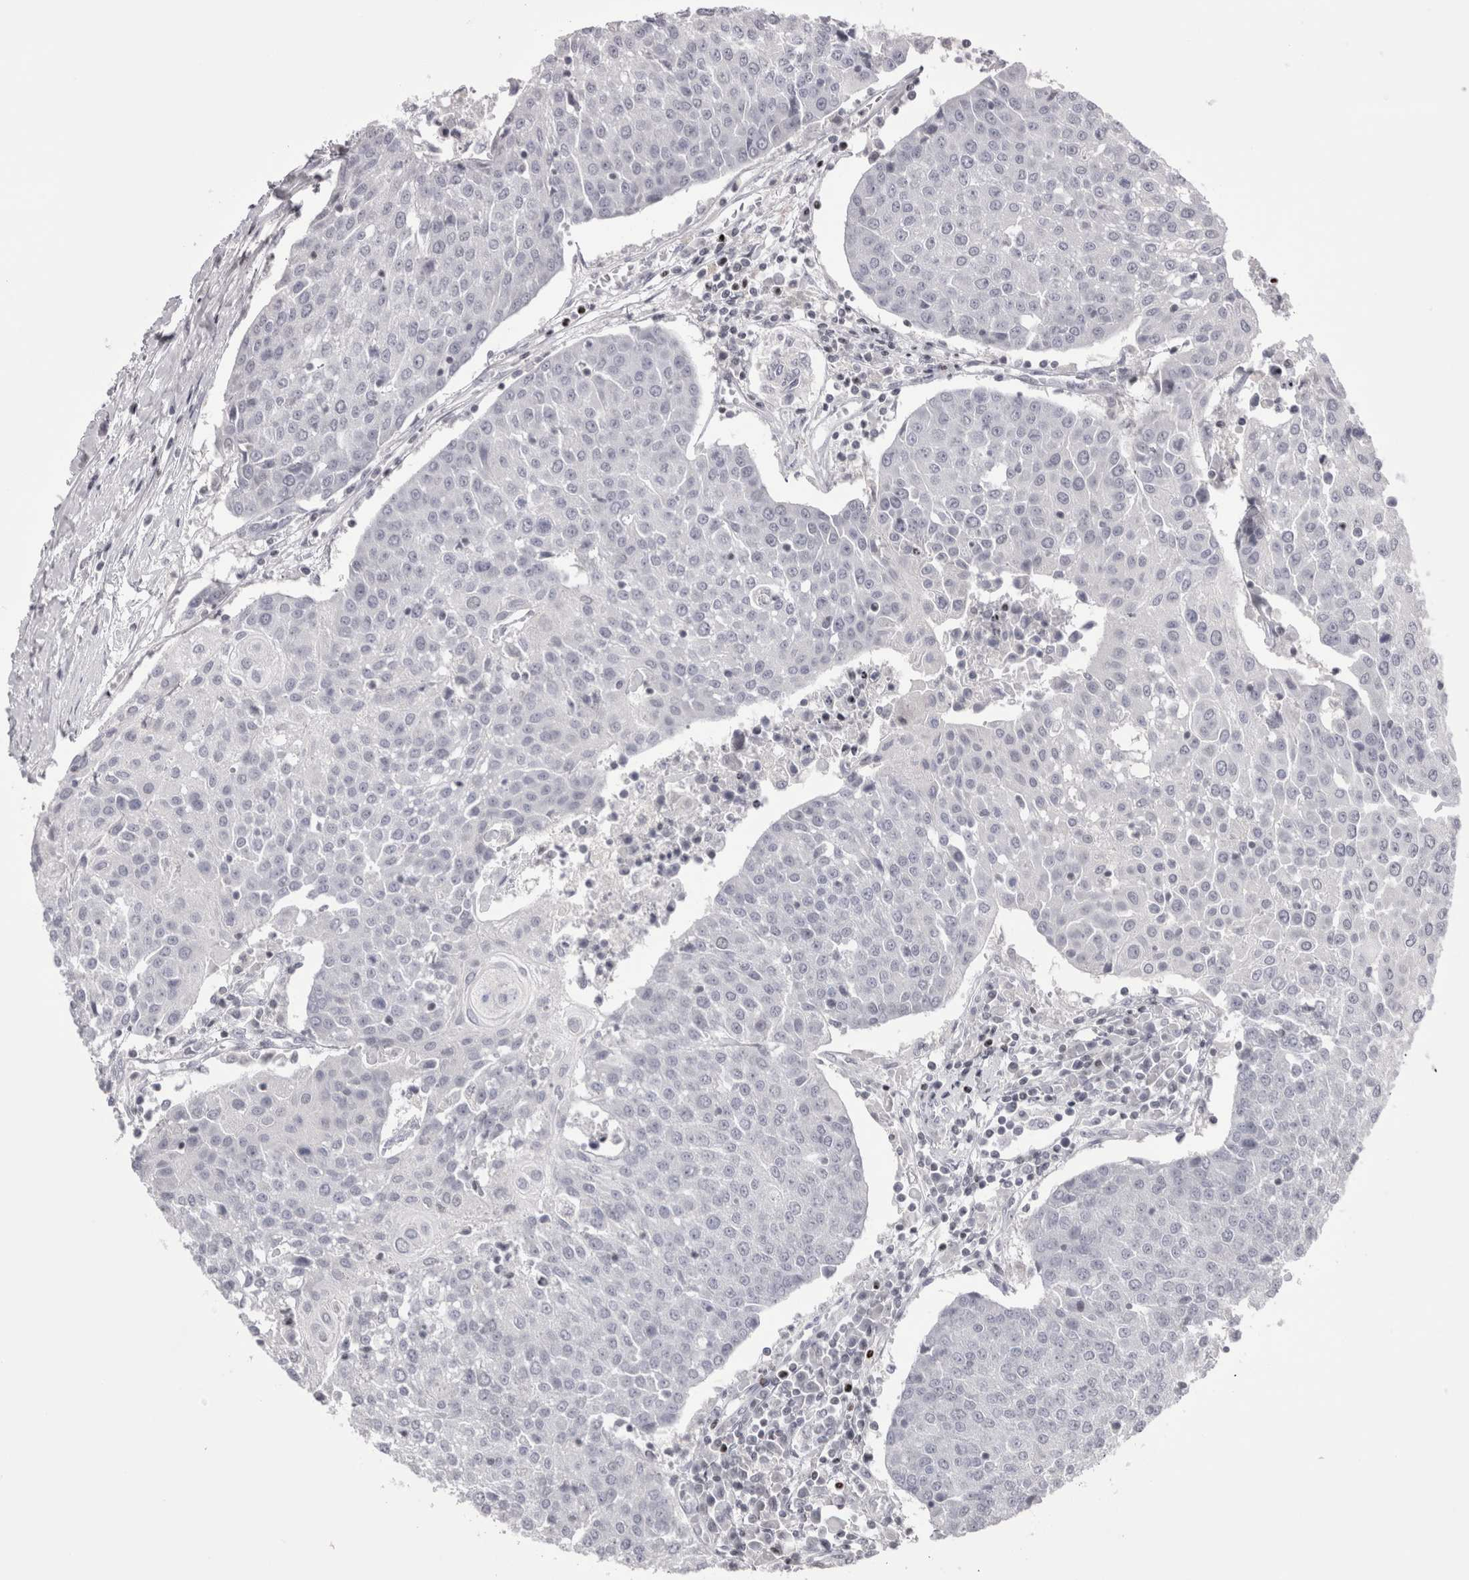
{"staining": {"intensity": "negative", "quantity": "none", "location": "none"}, "tissue": "urothelial cancer", "cell_type": "Tumor cells", "image_type": "cancer", "snomed": [{"axis": "morphology", "description": "Urothelial carcinoma, High grade"}, {"axis": "topography", "description": "Urinary bladder"}], "caption": "Tumor cells are negative for protein expression in human urothelial cancer.", "gene": "FNDC8", "patient": {"sex": "female", "age": 85}}